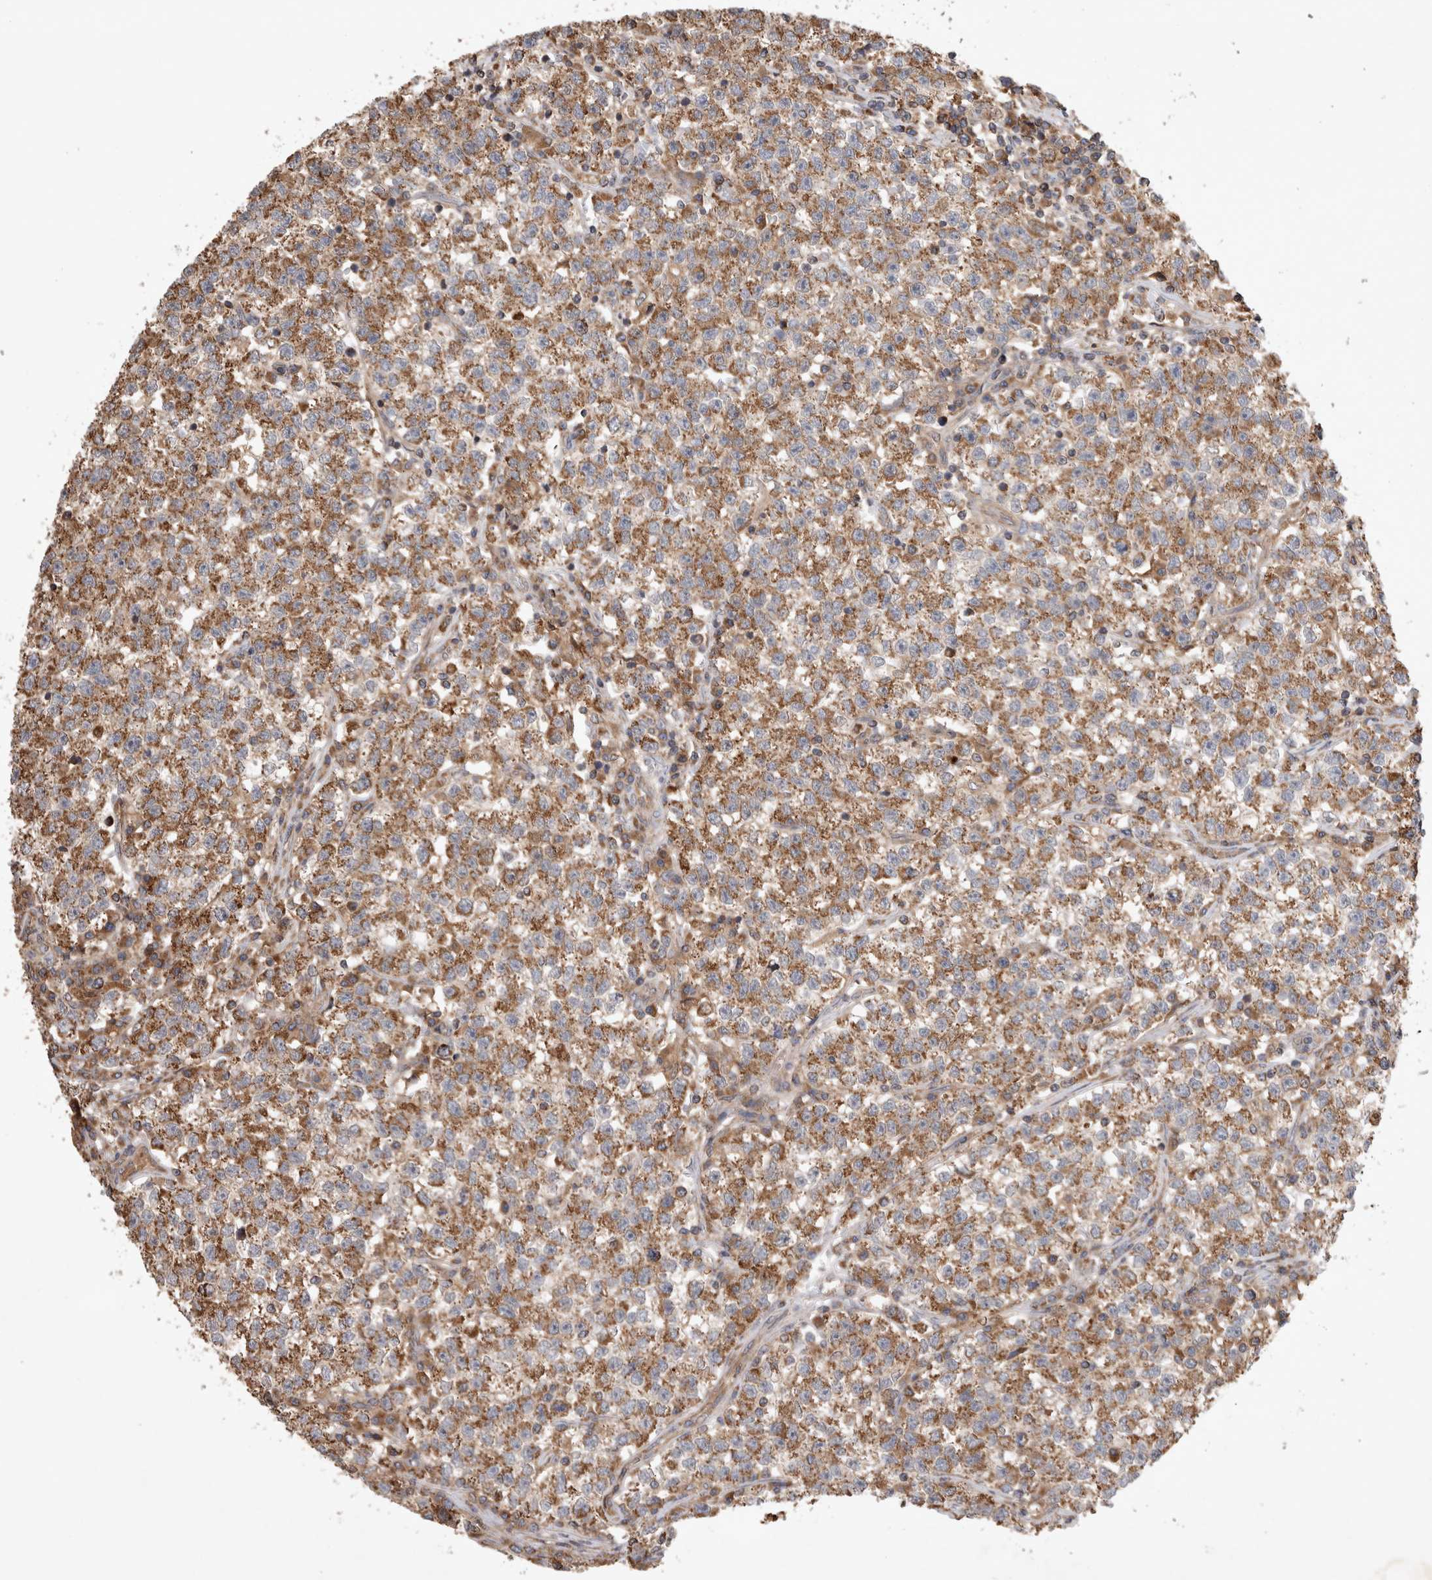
{"staining": {"intensity": "moderate", "quantity": ">75%", "location": "cytoplasmic/membranous"}, "tissue": "testis cancer", "cell_type": "Tumor cells", "image_type": "cancer", "snomed": [{"axis": "morphology", "description": "Seminoma, NOS"}, {"axis": "topography", "description": "Testis"}], "caption": "High-power microscopy captured an IHC histopathology image of seminoma (testis), revealing moderate cytoplasmic/membranous expression in about >75% of tumor cells.", "gene": "SERAC1", "patient": {"sex": "male", "age": 22}}